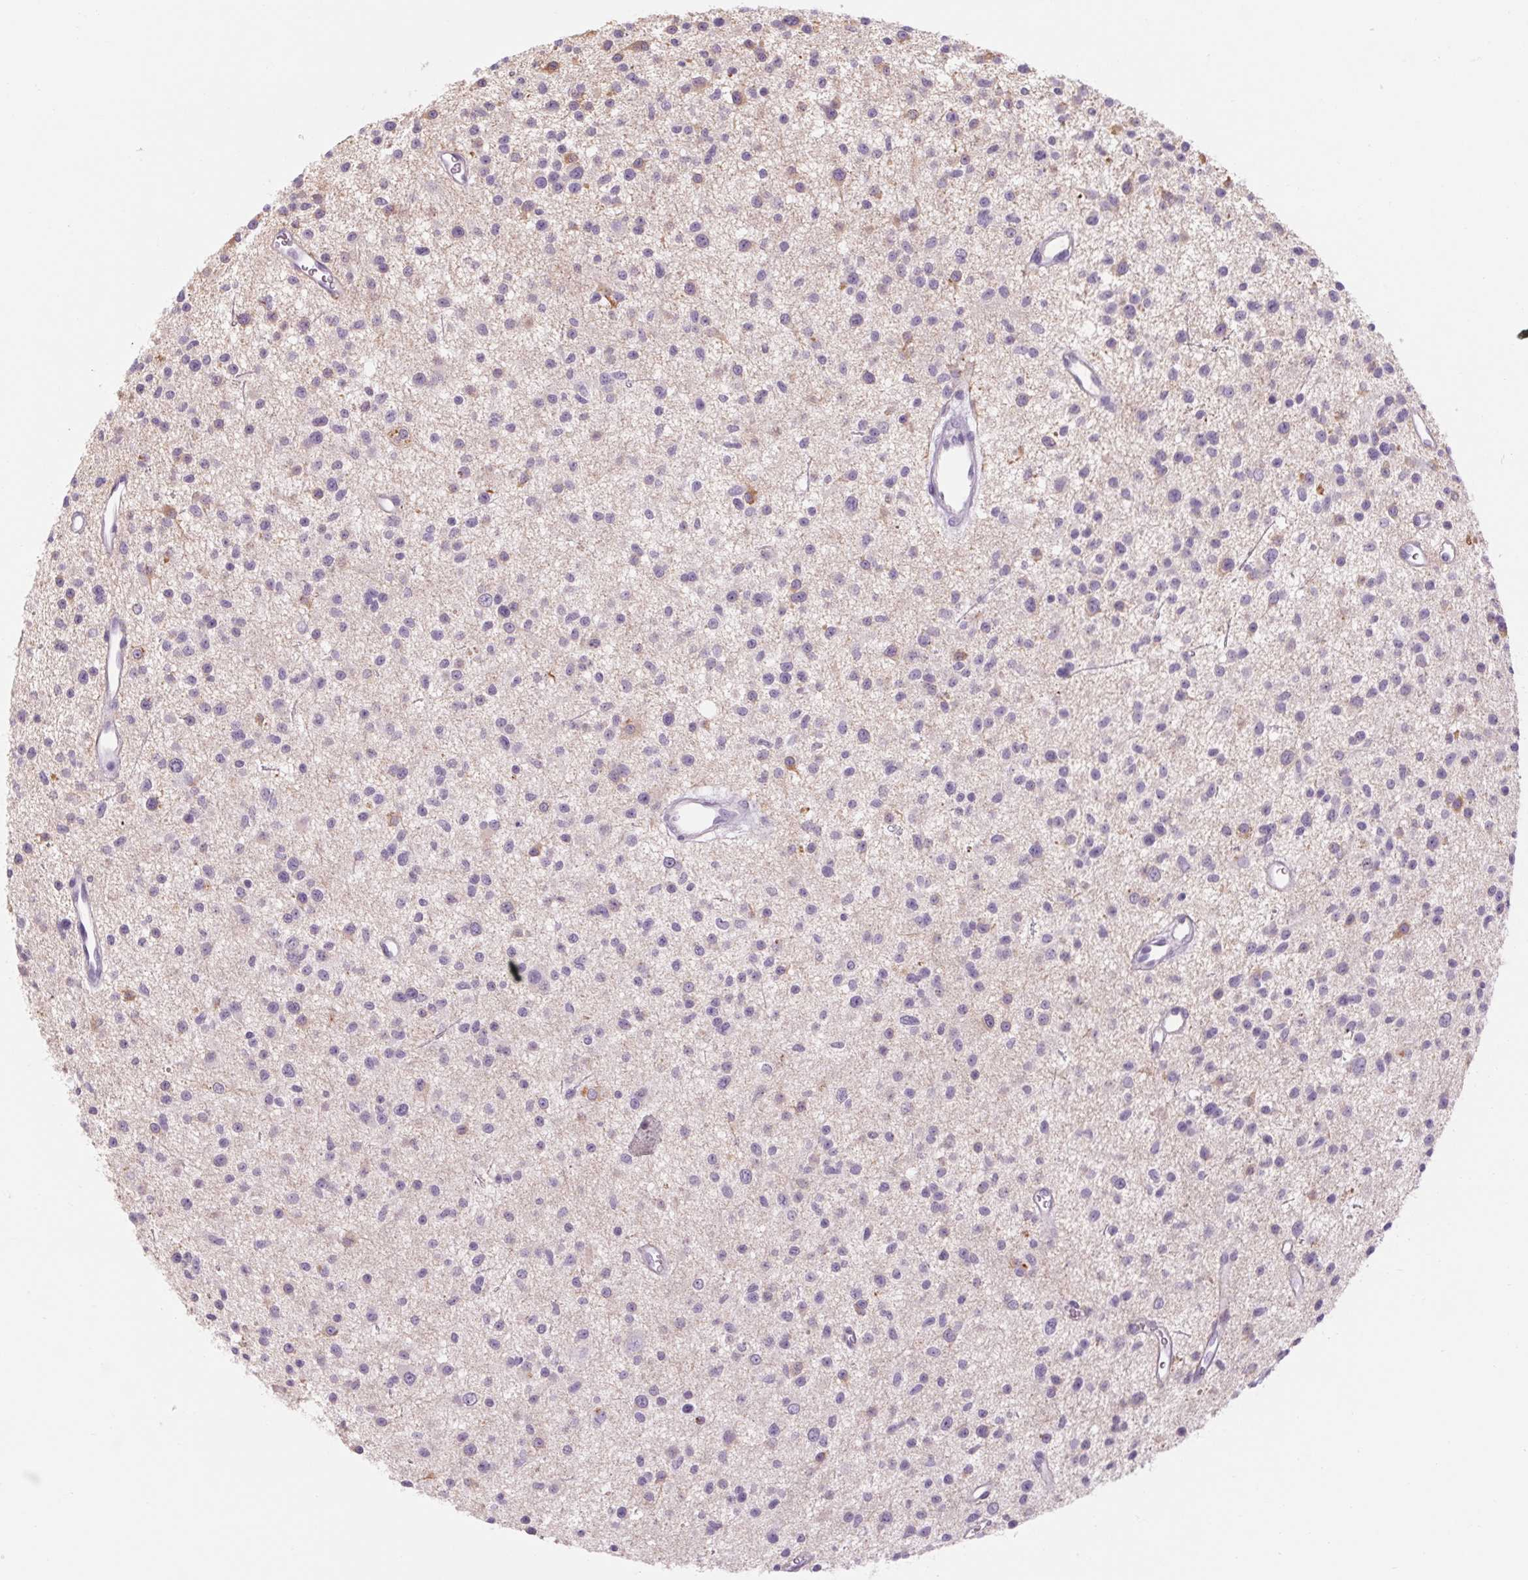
{"staining": {"intensity": "negative", "quantity": "none", "location": "none"}, "tissue": "glioma", "cell_type": "Tumor cells", "image_type": "cancer", "snomed": [{"axis": "morphology", "description": "Glioma, malignant, Low grade"}, {"axis": "topography", "description": "Brain"}], "caption": "Histopathology image shows no protein expression in tumor cells of glioma tissue.", "gene": "RPTN", "patient": {"sex": "male", "age": 43}}